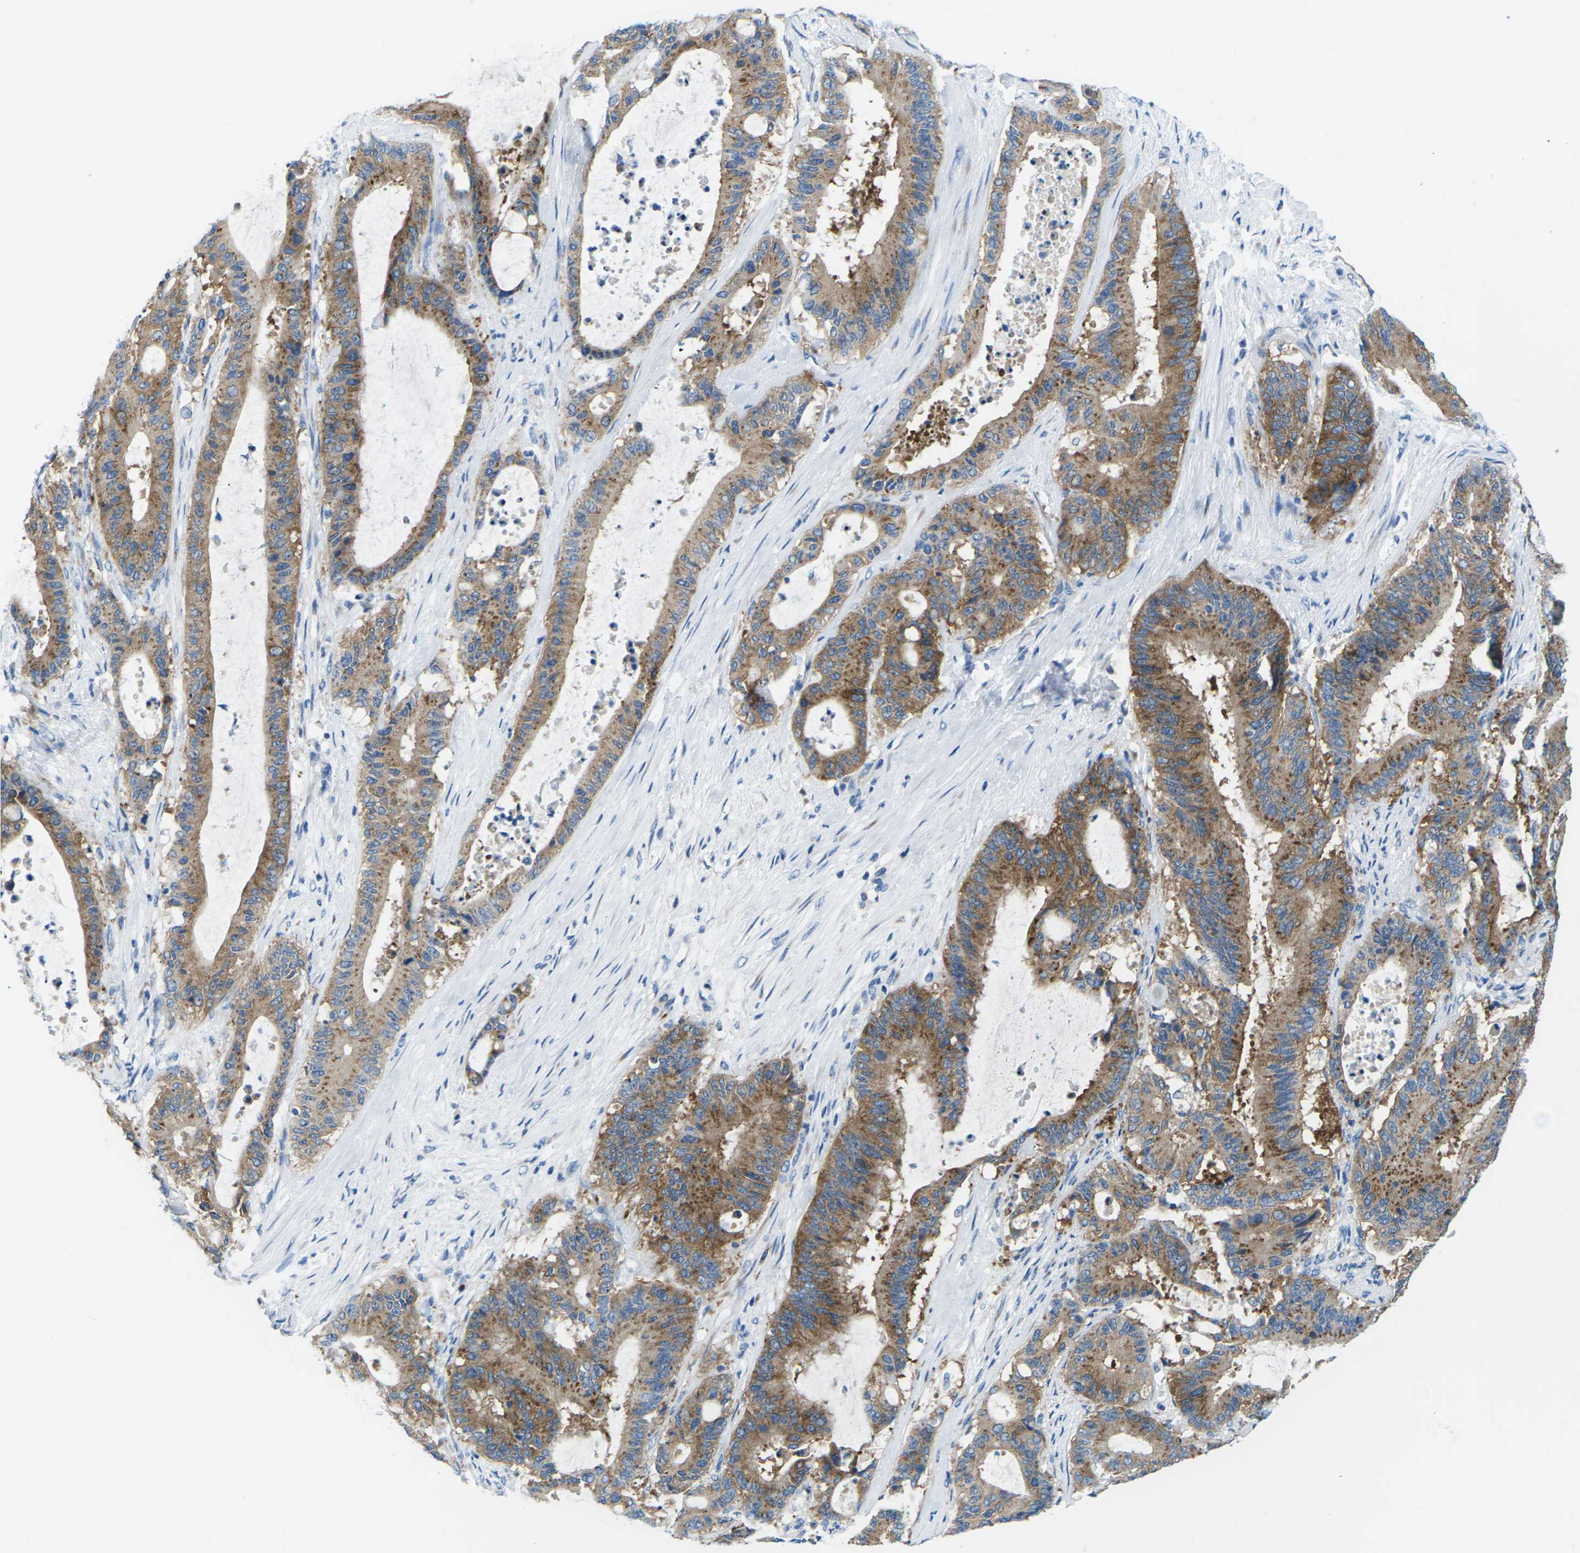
{"staining": {"intensity": "strong", "quantity": ">75%", "location": "cytoplasmic/membranous"}, "tissue": "liver cancer", "cell_type": "Tumor cells", "image_type": "cancer", "snomed": [{"axis": "morphology", "description": "Cholangiocarcinoma"}, {"axis": "topography", "description": "Liver"}], "caption": "Liver cancer (cholangiocarcinoma) tissue reveals strong cytoplasmic/membranous staining in approximately >75% of tumor cells The staining was performed using DAB, with brown indicating positive protein expression. Nuclei are stained blue with hematoxylin.", "gene": "SYNGR2", "patient": {"sex": "female", "age": 73}}